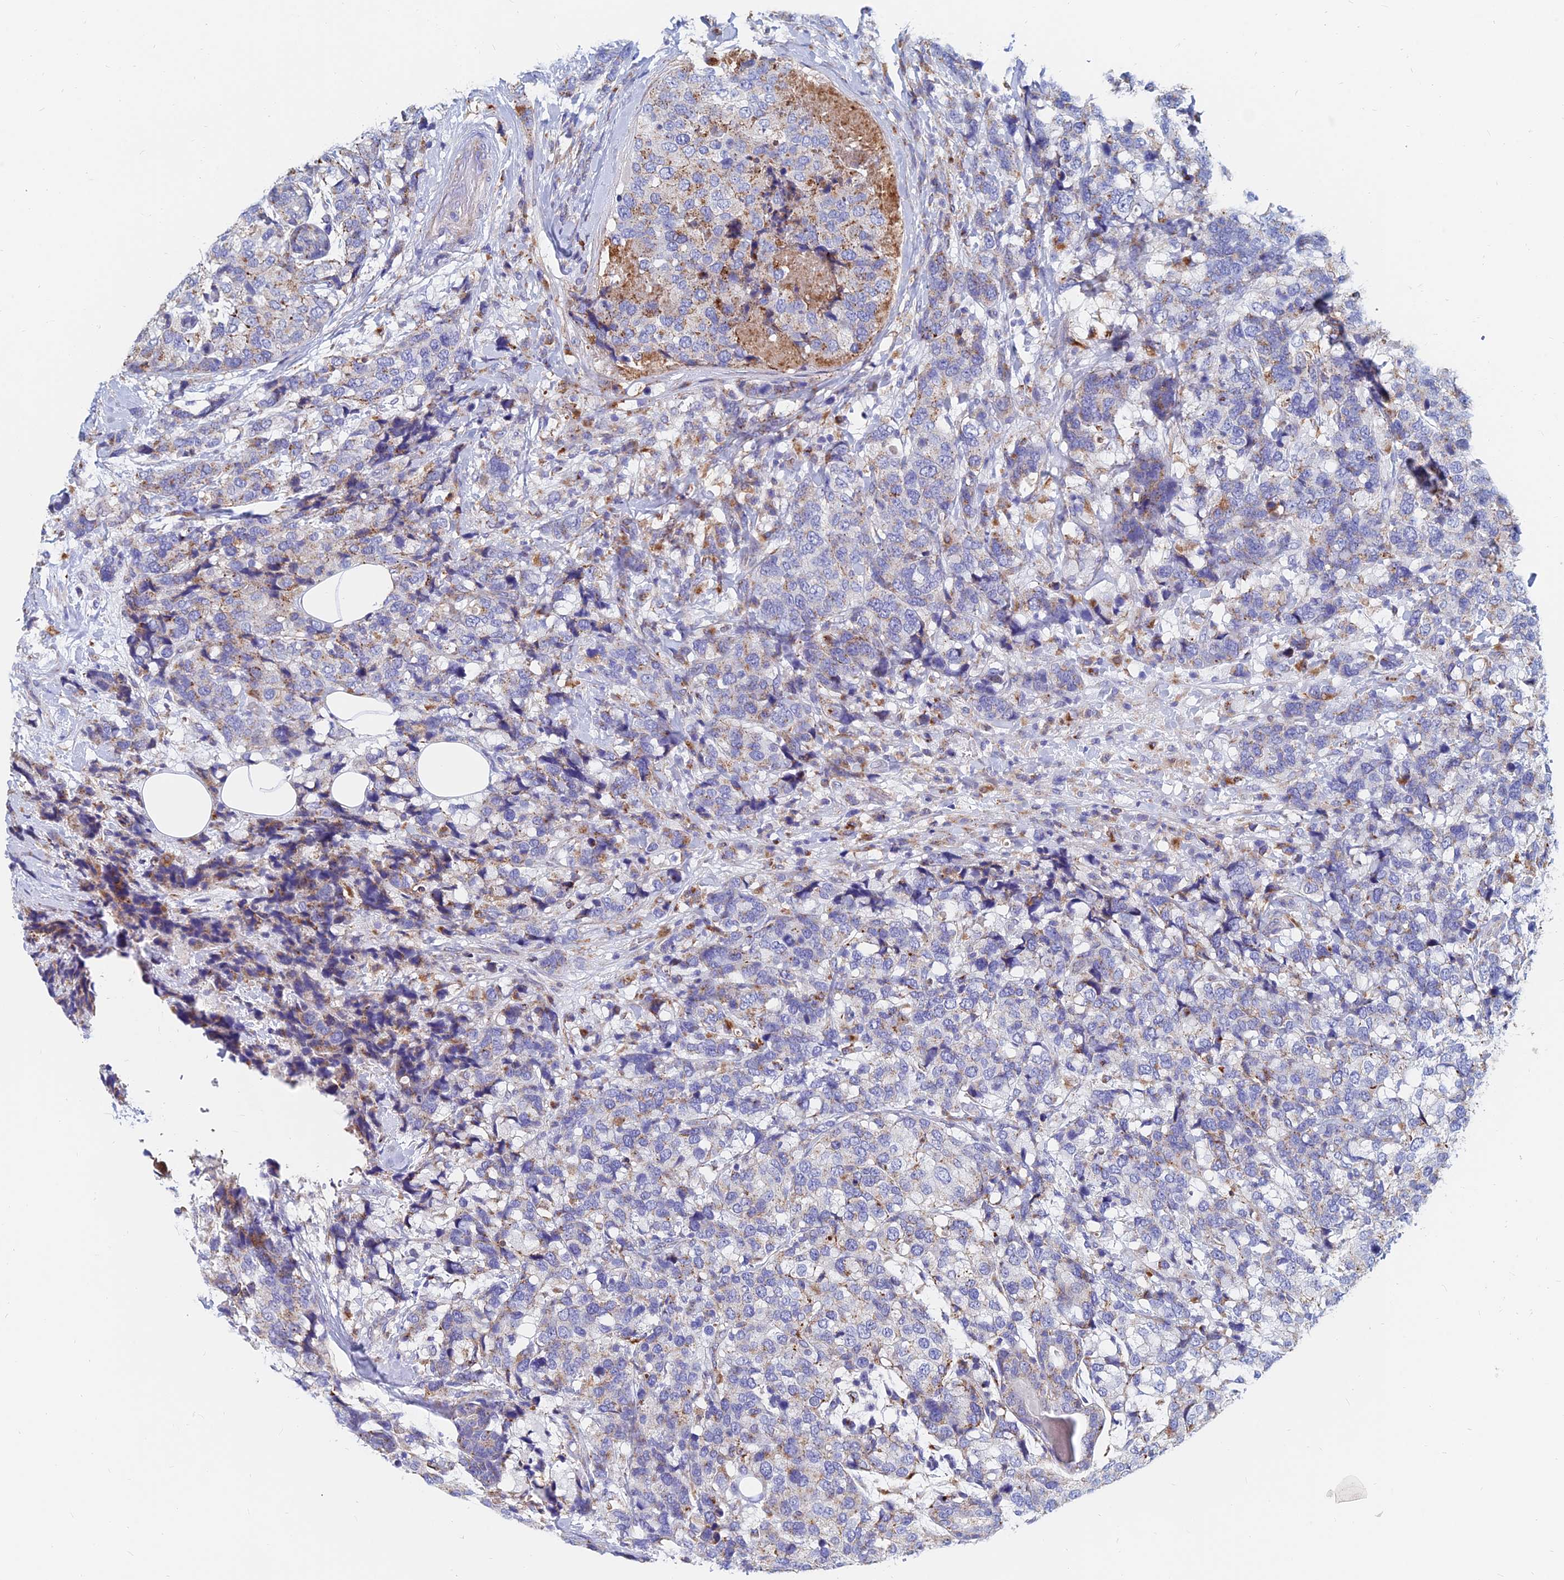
{"staining": {"intensity": "moderate", "quantity": "<25%", "location": "cytoplasmic/membranous"}, "tissue": "breast cancer", "cell_type": "Tumor cells", "image_type": "cancer", "snomed": [{"axis": "morphology", "description": "Lobular carcinoma"}, {"axis": "topography", "description": "Breast"}], "caption": "The photomicrograph reveals immunohistochemical staining of breast cancer. There is moderate cytoplasmic/membranous staining is present in approximately <25% of tumor cells. (DAB = brown stain, brightfield microscopy at high magnification).", "gene": "SPNS1", "patient": {"sex": "female", "age": 59}}